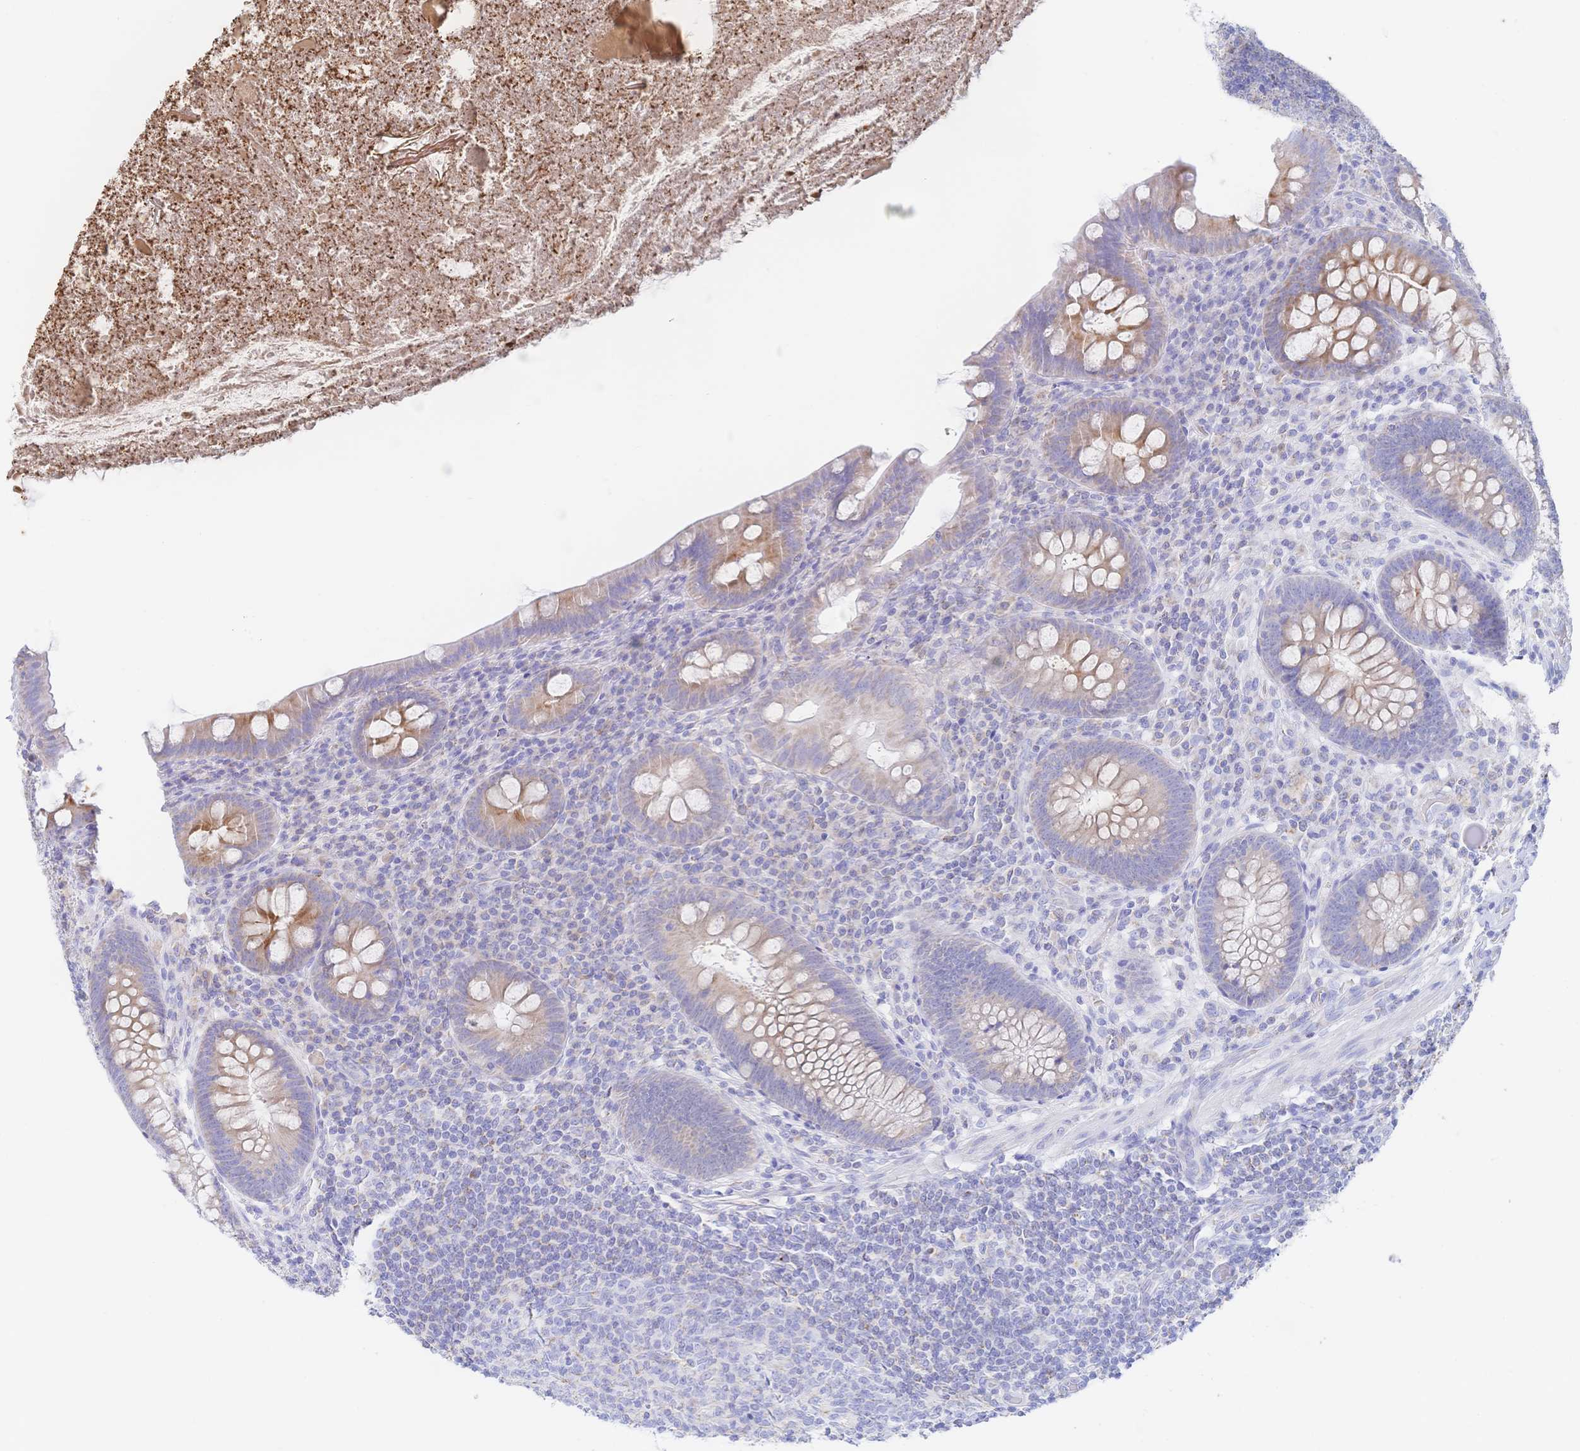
{"staining": {"intensity": "moderate", "quantity": "<25%", "location": "cytoplasmic/membranous"}, "tissue": "appendix", "cell_type": "Glandular cells", "image_type": "normal", "snomed": [{"axis": "morphology", "description": "Normal tissue, NOS"}, {"axis": "topography", "description": "Appendix"}], "caption": "Immunohistochemistry of normal human appendix shows low levels of moderate cytoplasmic/membranous staining in about <25% of glandular cells.", "gene": "SYNGR4", "patient": {"sex": "male", "age": 71}}